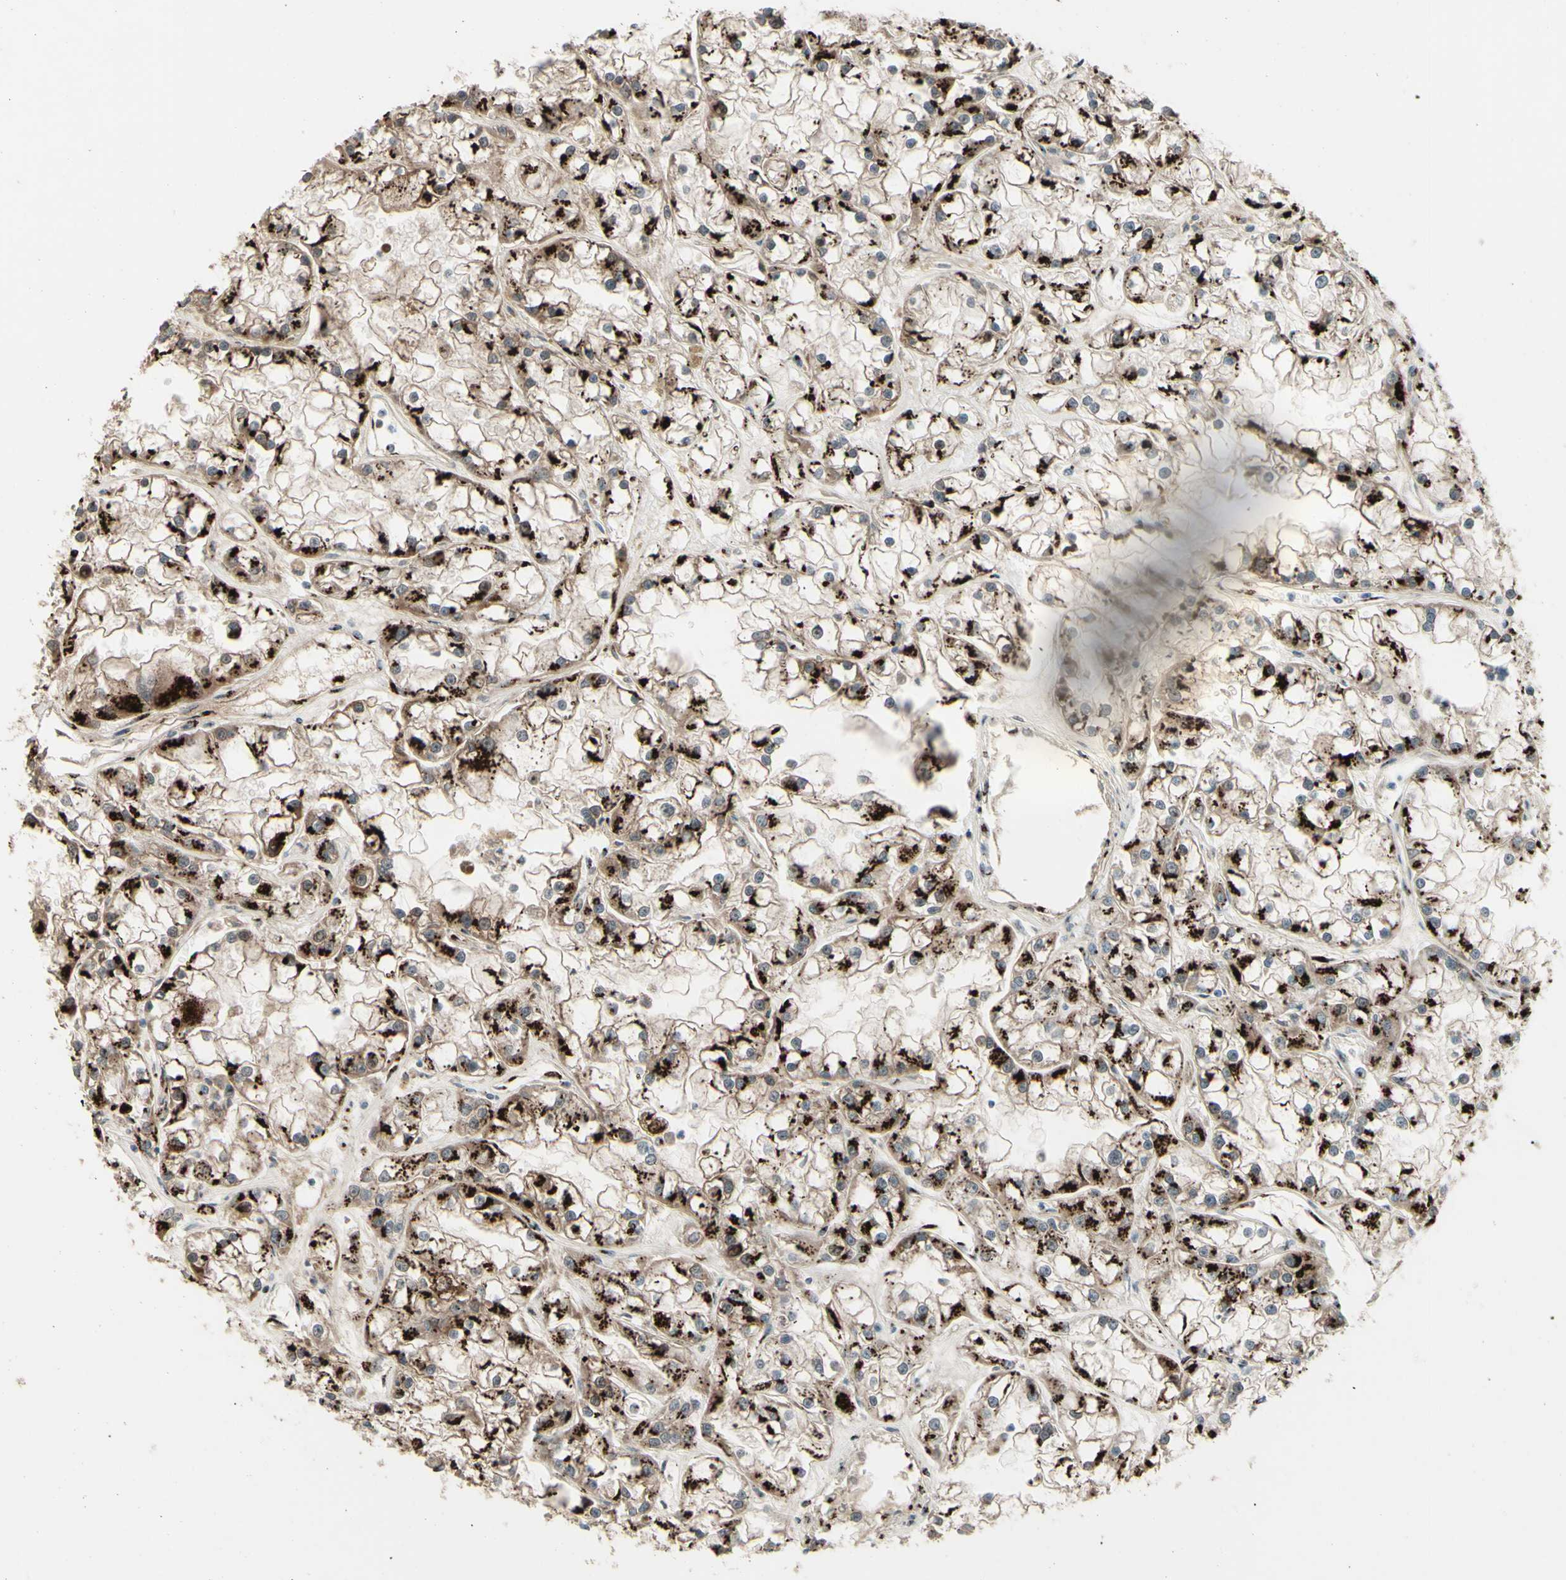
{"staining": {"intensity": "moderate", "quantity": ">75%", "location": "cytoplasmic/membranous"}, "tissue": "renal cancer", "cell_type": "Tumor cells", "image_type": "cancer", "snomed": [{"axis": "morphology", "description": "Adenocarcinoma, NOS"}, {"axis": "topography", "description": "Kidney"}], "caption": "Tumor cells exhibit moderate cytoplasmic/membranous staining in about >75% of cells in renal cancer (adenocarcinoma). The protein is stained brown, and the nuclei are stained in blue (DAB (3,3'-diaminobenzidine) IHC with brightfield microscopy, high magnification).", "gene": "BPNT2", "patient": {"sex": "female", "age": 52}}